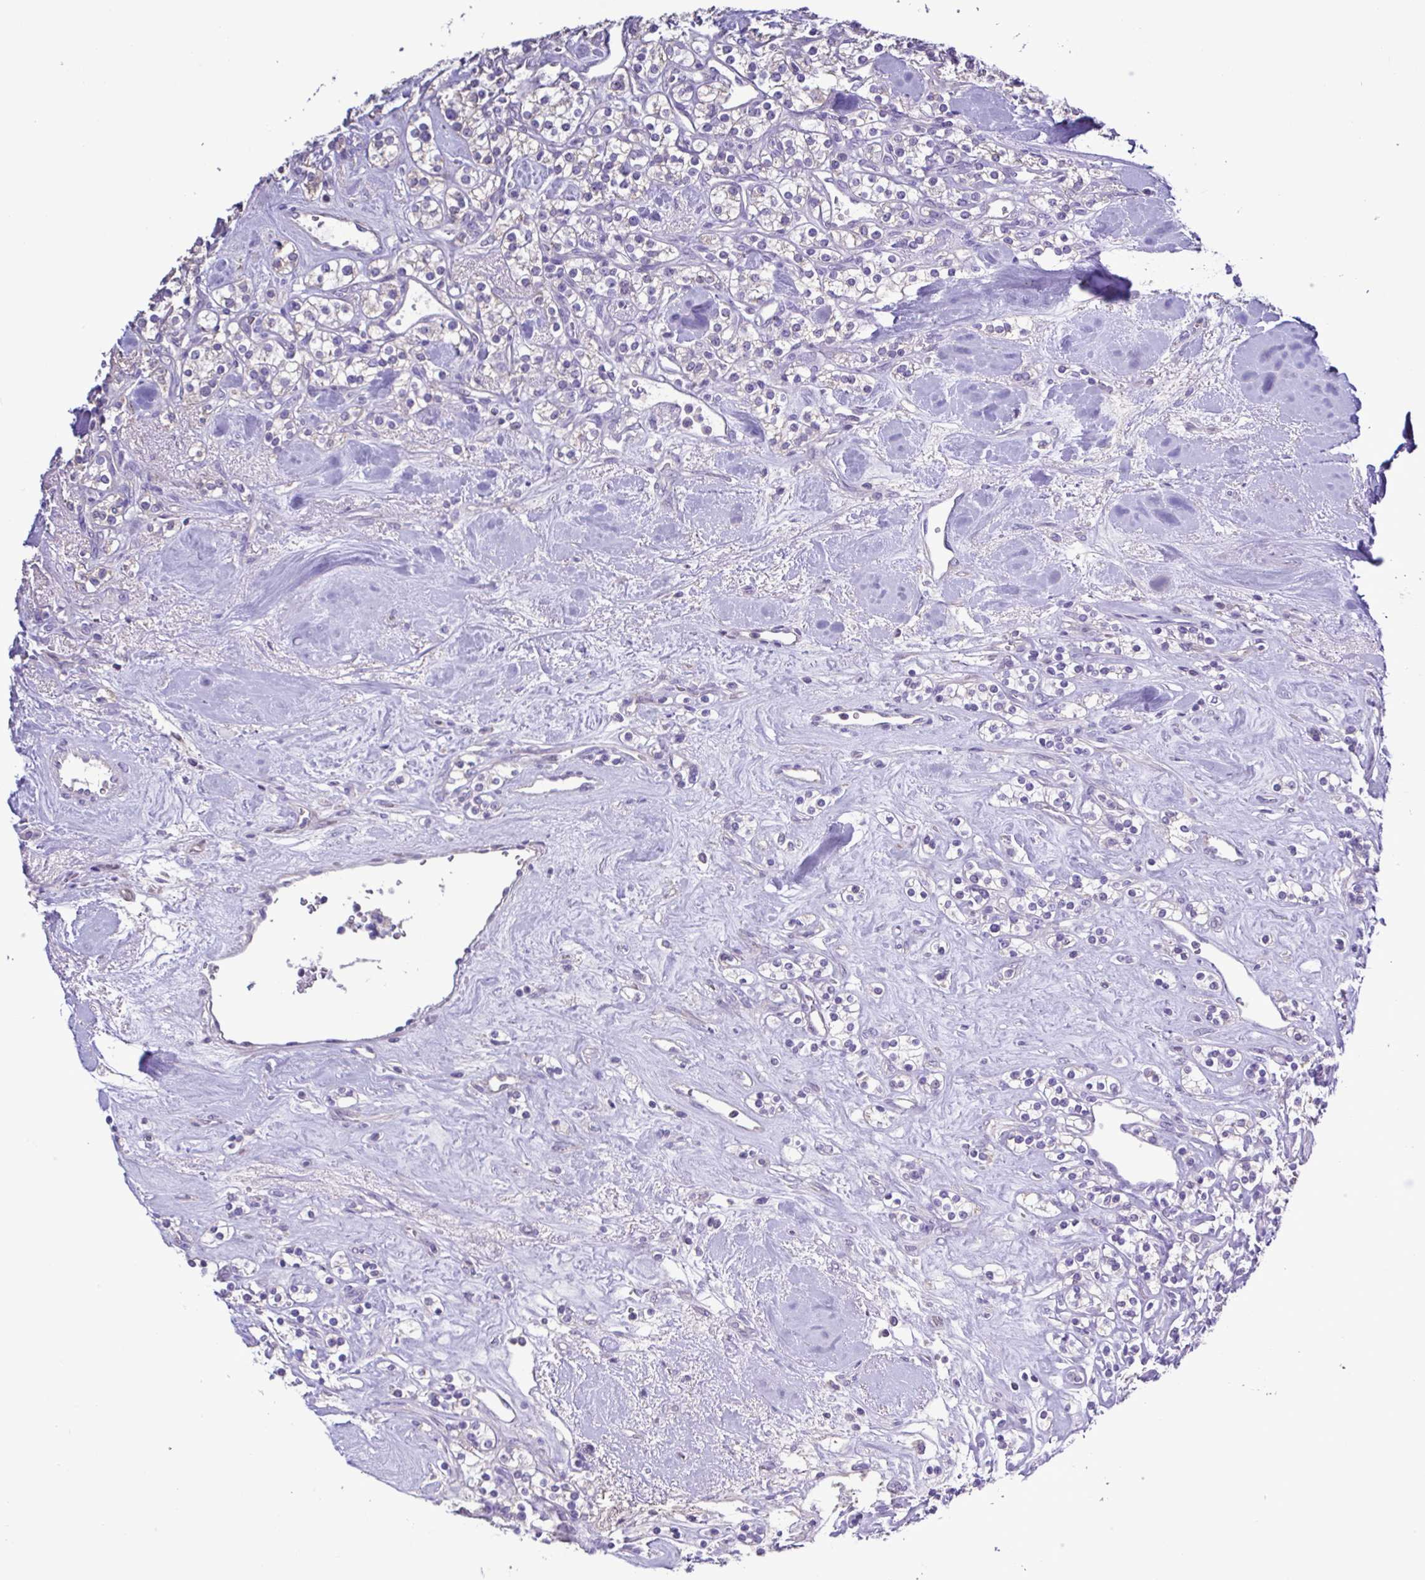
{"staining": {"intensity": "negative", "quantity": "none", "location": "none"}, "tissue": "renal cancer", "cell_type": "Tumor cells", "image_type": "cancer", "snomed": [{"axis": "morphology", "description": "Adenocarcinoma, NOS"}, {"axis": "topography", "description": "Kidney"}], "caption": "Immunohistochemical staining of renal adenocarcinoma reveals no significant positivity in tumor cells.", "gene": "PLA2G4E", "patient": {"sex": "male", "age": 77}}